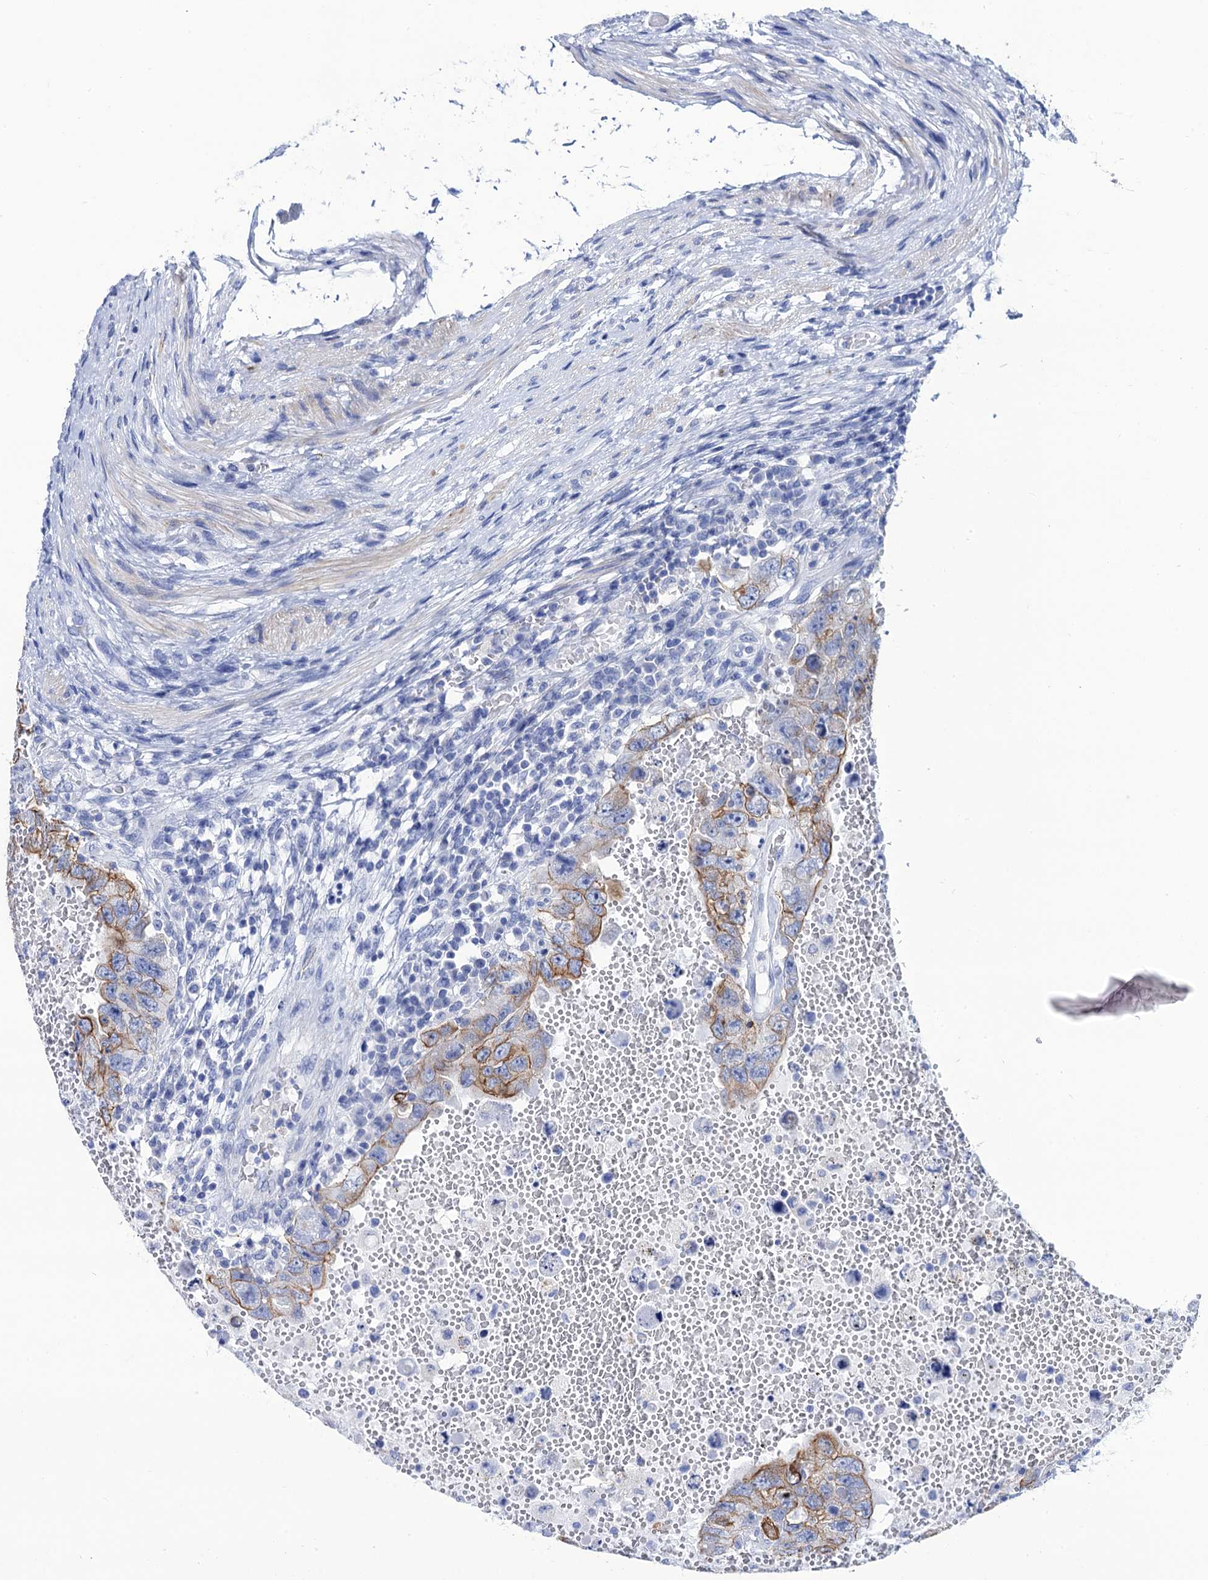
{"staining": {"intensity": "moderate", "quantity": "<25%", "location": "cytoplasmic/membranous"}, "tissue": "testis cancer", "cell_type": "Tumor cells", "image_type": "cancer", "snomed": [{"axis": "morphology", "description": "Carcinoma, Embryonal, NOS"}, {"axis": "topography", "description": "Testis"}], "caption": "There is low levels of moderate cytoplasmic/membranous expression in tumor cells of testis cancer, as demonstrated by immunohistochemical staining (brown color).", "gene": "RAB3IP", "patient": {"sex": "male", "age": 26}}